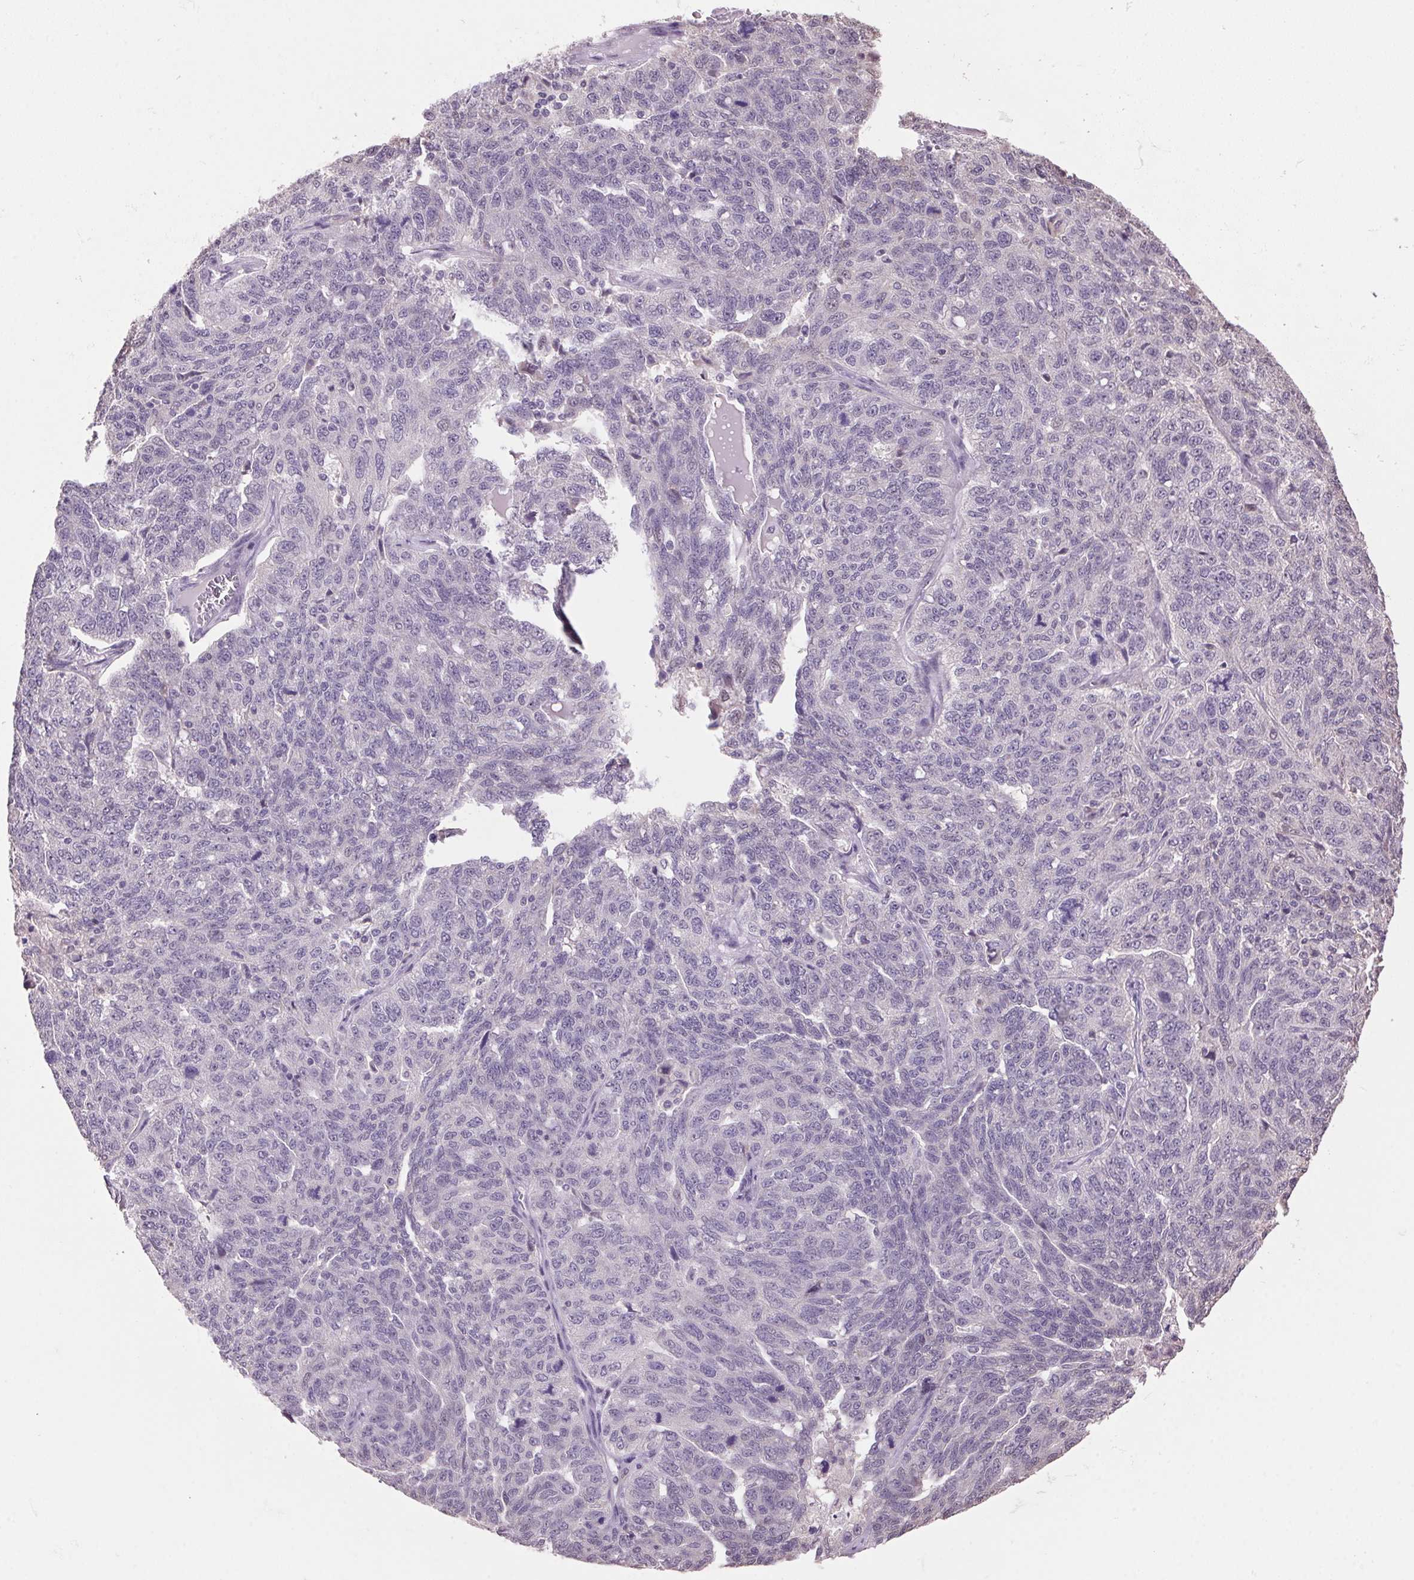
{"staining": {"intensity": "negative", "quantity": "none", "location": "none"}, "tissue": "ovarian cancer", "cell_type": "Tumor cells", "image_type": "cancer", "snomed": [{"axis": "morphology", "description": "Cystadenocarcinoma, serous, NOS"}, {"axis": "topography", "description": "Ovary"}], "caption": "Micrograph shows no significant protein expression in tumor cells of serous cystadenocarcinoma (ovarian).", "gene": "VWA3B", "patient": {"sex": "female", "age": 71}}